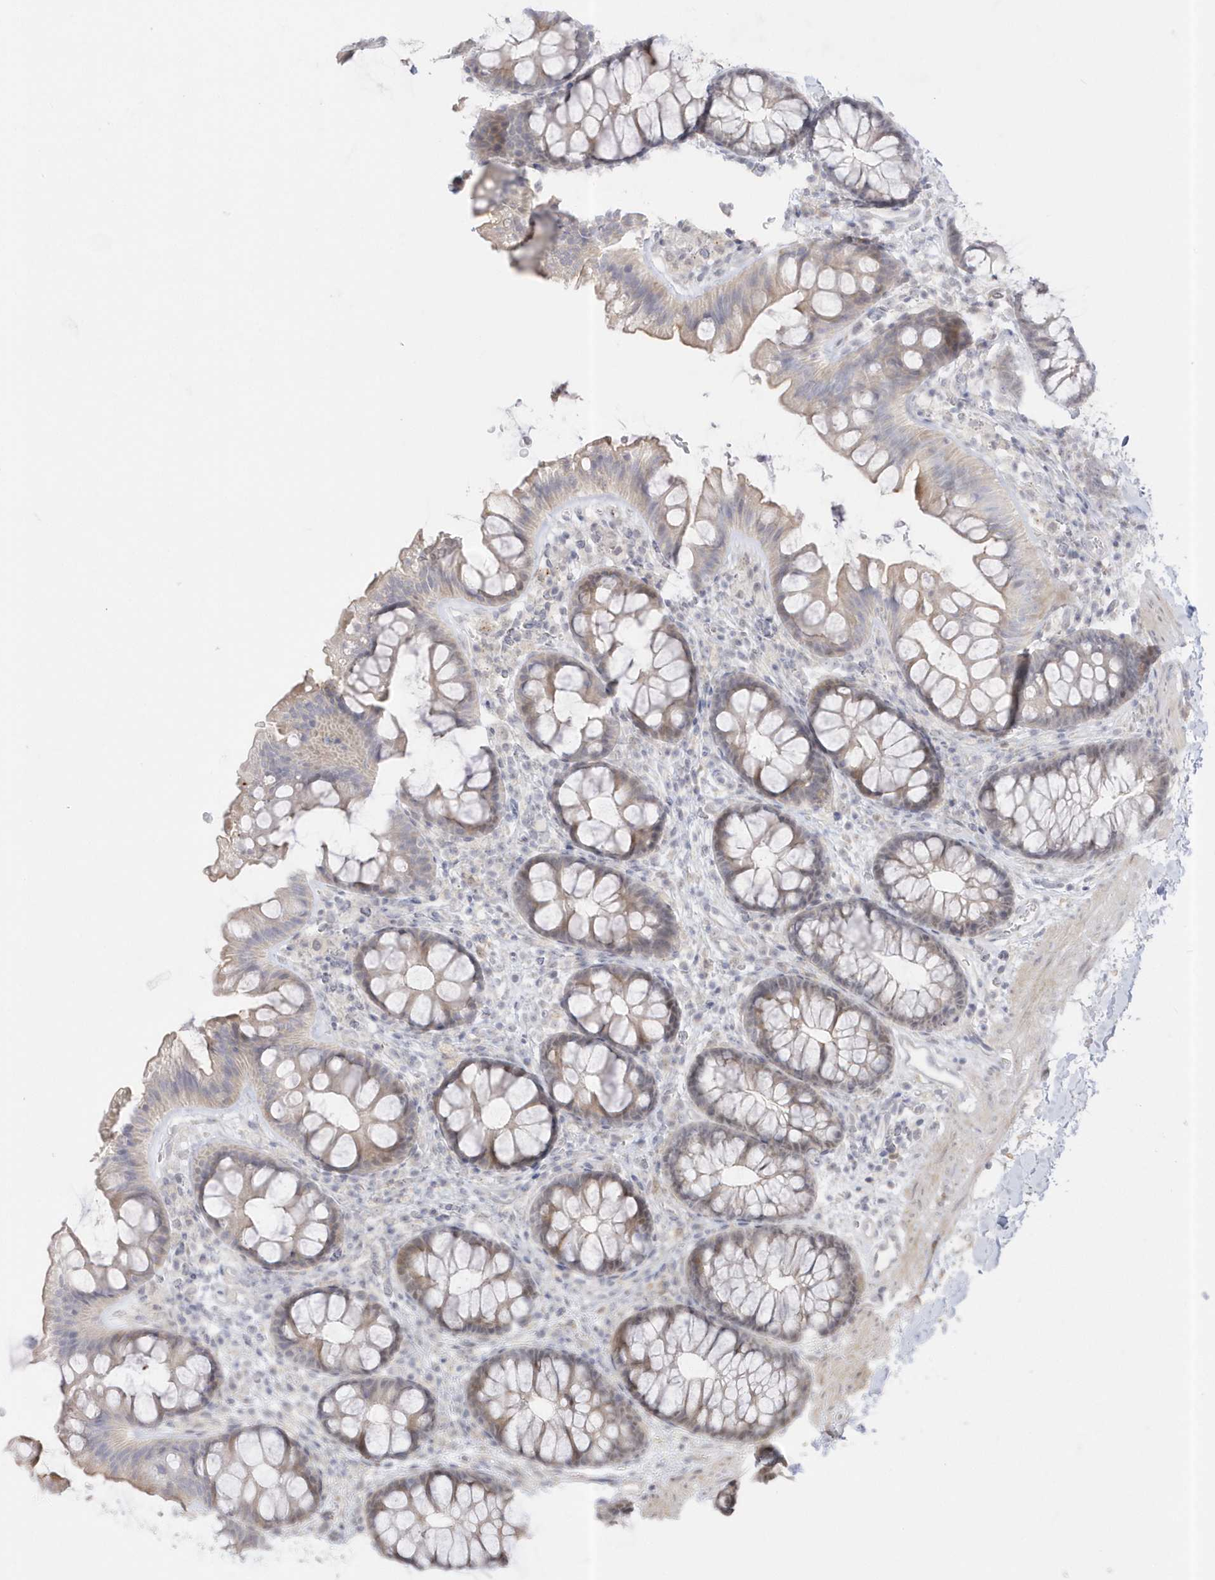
{"staining": {"intensity": "negative", "quantity": "none", "location": "none"}, "tissue": "colon", "cell_type": "Endothelial cells", "image_type": "normal", "snomed": [{"axis": "morphology", "description": "Normal tissue, NOS"}, {"axis": "topography", "description": "Colon"}], "caption": "Immunohistochemistry (IHC) of benign colon reveals no expression in endothelial cells.", "gene": "NAF1", "patient": {"sex": "female", "age": 62}}